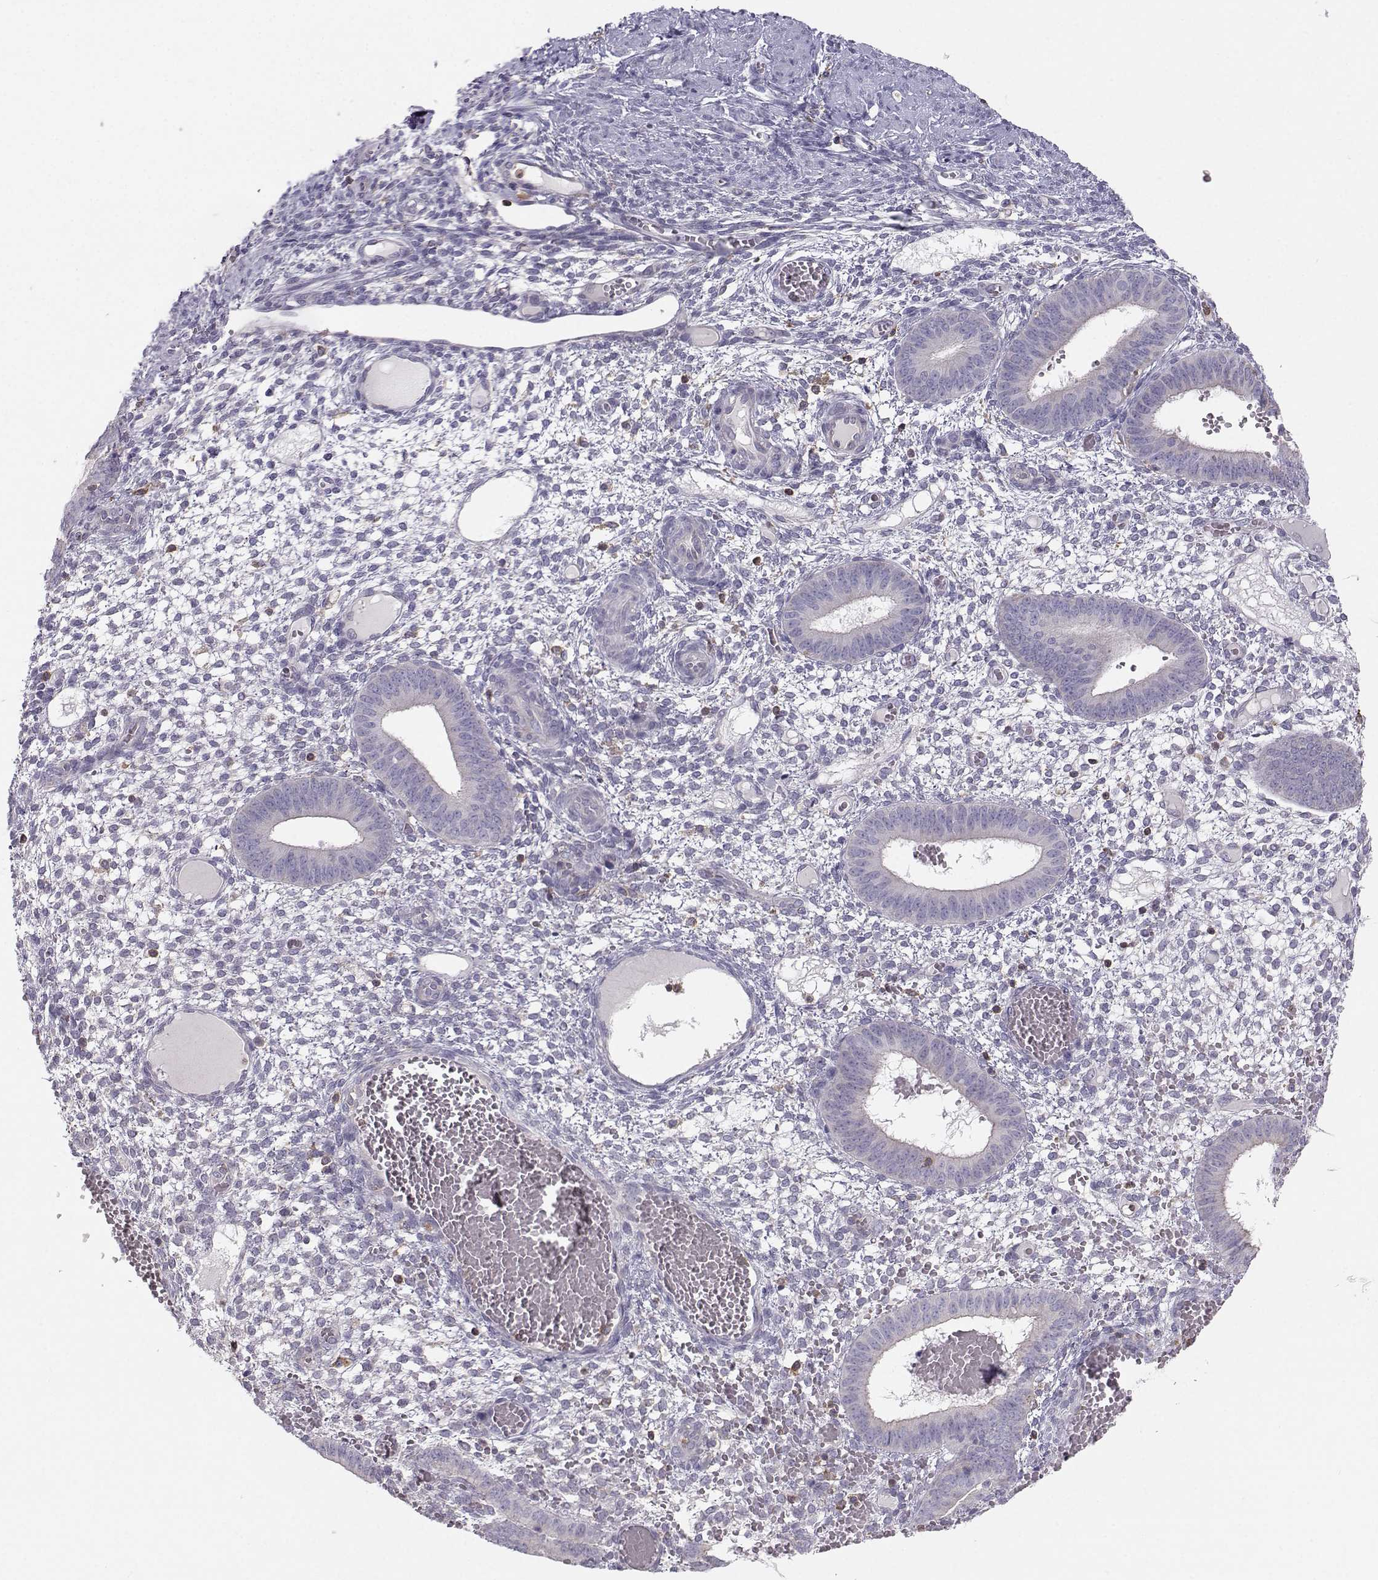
{"staining": {"intensity": "negative", "quantity": "none", "location": "none"}, "tissue": "endometrium", "cell_type": "Cells in endometrial stroma", "image_type": "normal", "snomed": [{"axis": "morphology", "description": "Normal tissue, NOS"}, {"axis": "topography", "description": "Endometrium"}], "caption": "This is an immunohistochemistry photomicrograph of benign endometrium. There is no positivity in cells in endometrial stroma.", "gene": "ZBTB32", "patient": {"sex": "female", "age": 42}}